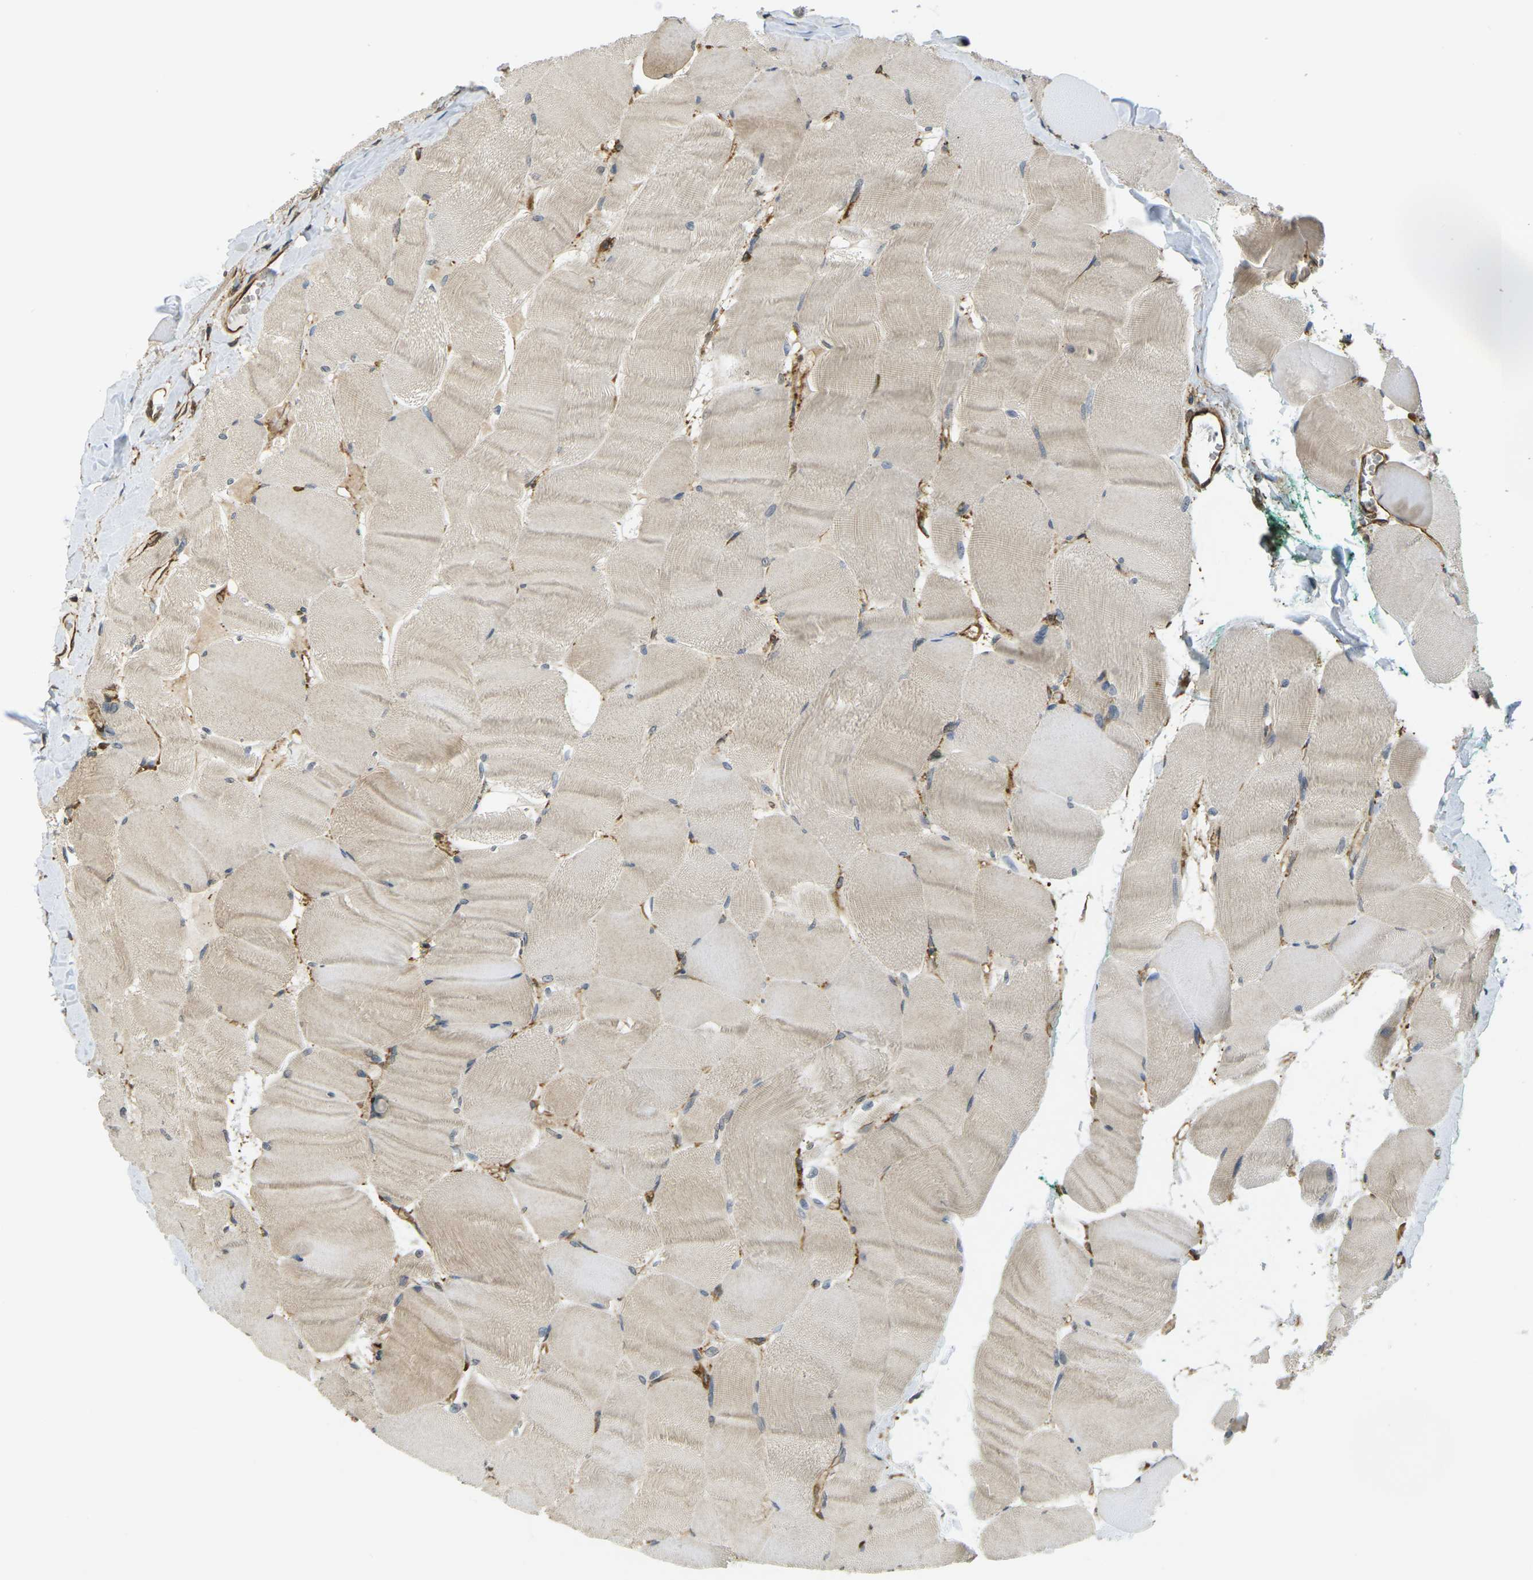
{"staining": {"intensity": "weak", "quantity": "25%-75%", "location": "cytoplasmic/membranous"}, "tissue": "skeletal muscle", "cell_type": "Myocytes", "image_type": "normal", "snomed": [{"axis": "morphology", "description": "Normal tissue, NOS"}, {"axis": "morphology", "description": "Squamous cell carcinoma, NOS"}, {"axis": "topography", "description": "Skeletal muscle"}], "caption": "Skeletal muscle stained with immunohistochemistry reveals weak cytoplasmic/membranous expression in approximately 25%-75% of myocytes. The staining is performed using DAB brown chromogen to label protein expression. The nuclei are counter-stained blue using hematoxylin.", "gene": "CAST", "patient": {"sex": "male", "age": 51}}